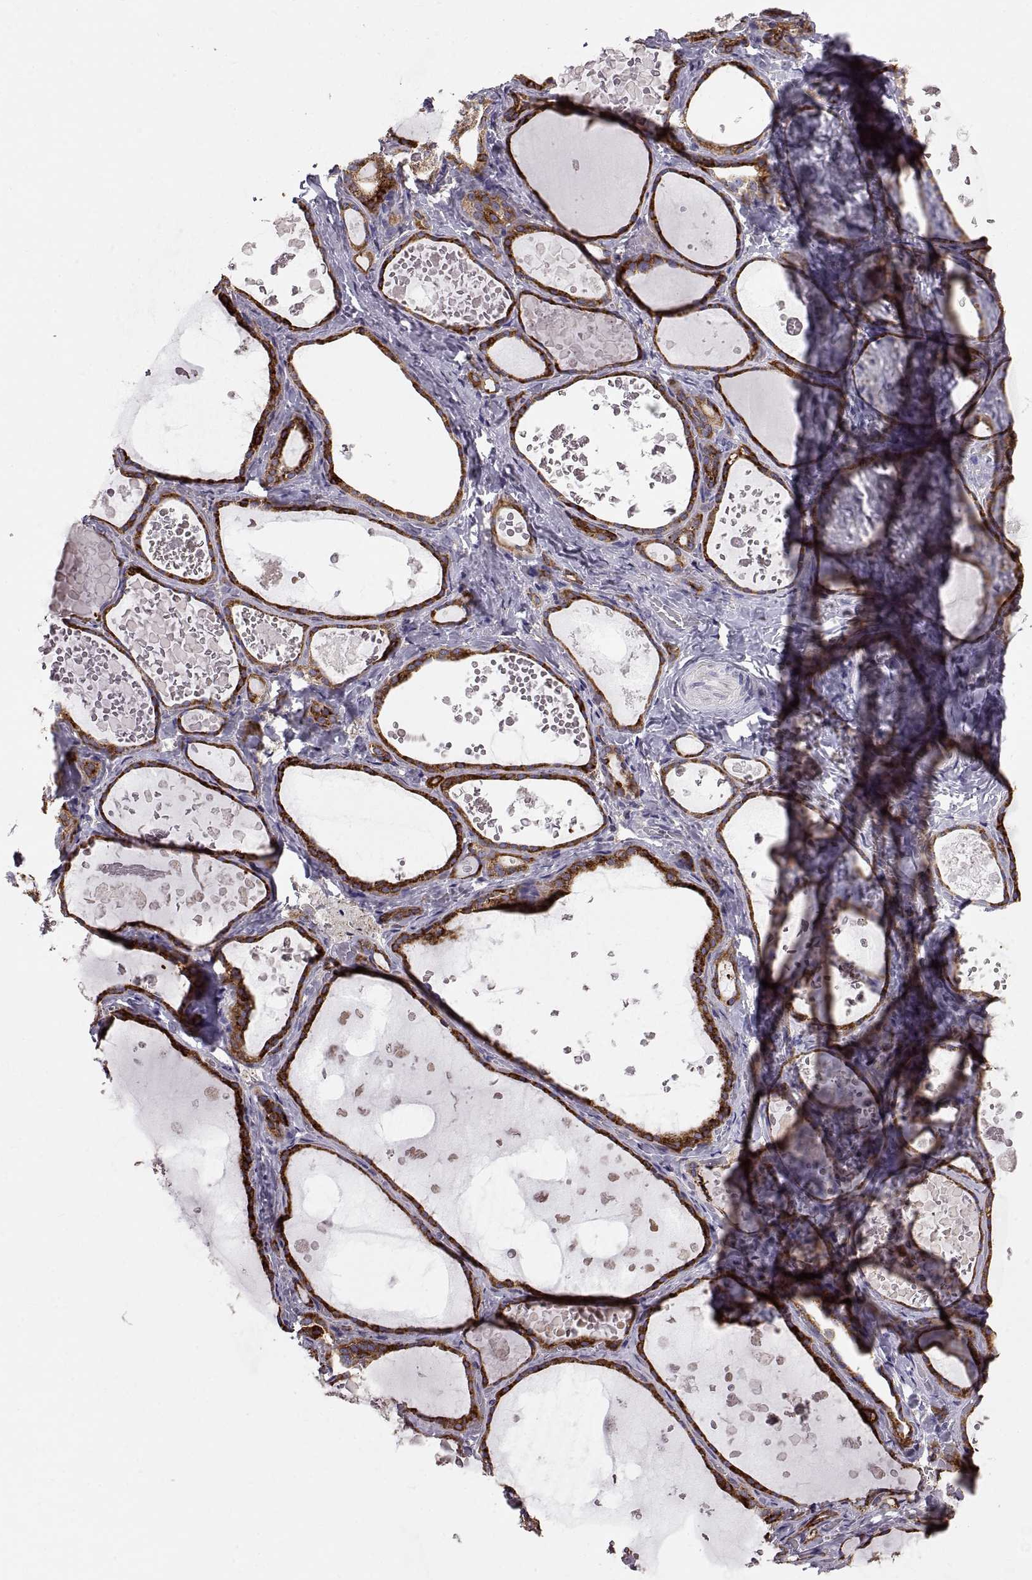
{"staining": {"intensity": "strong", "quantity": ">75%", "location": "cytoplasmic/membranous"}, "tissue": "thyroid gland", "cell_type": "Glandular cells", "image_type": "normal", "snomed": [{"axis": "morphology", "description": "Normal tissue, NOS"}, {"axis": "topography", "description": "Thyroid gland"}], "caption": "Immunohistochemical staining of benign thyroid gland reveals >75% levels of strong cytoplasmic/membranous protein positivity in about >75% of glandular cells.", "gene": "PLEKHB2", "patient": {"sex": "female", "age": 56}}